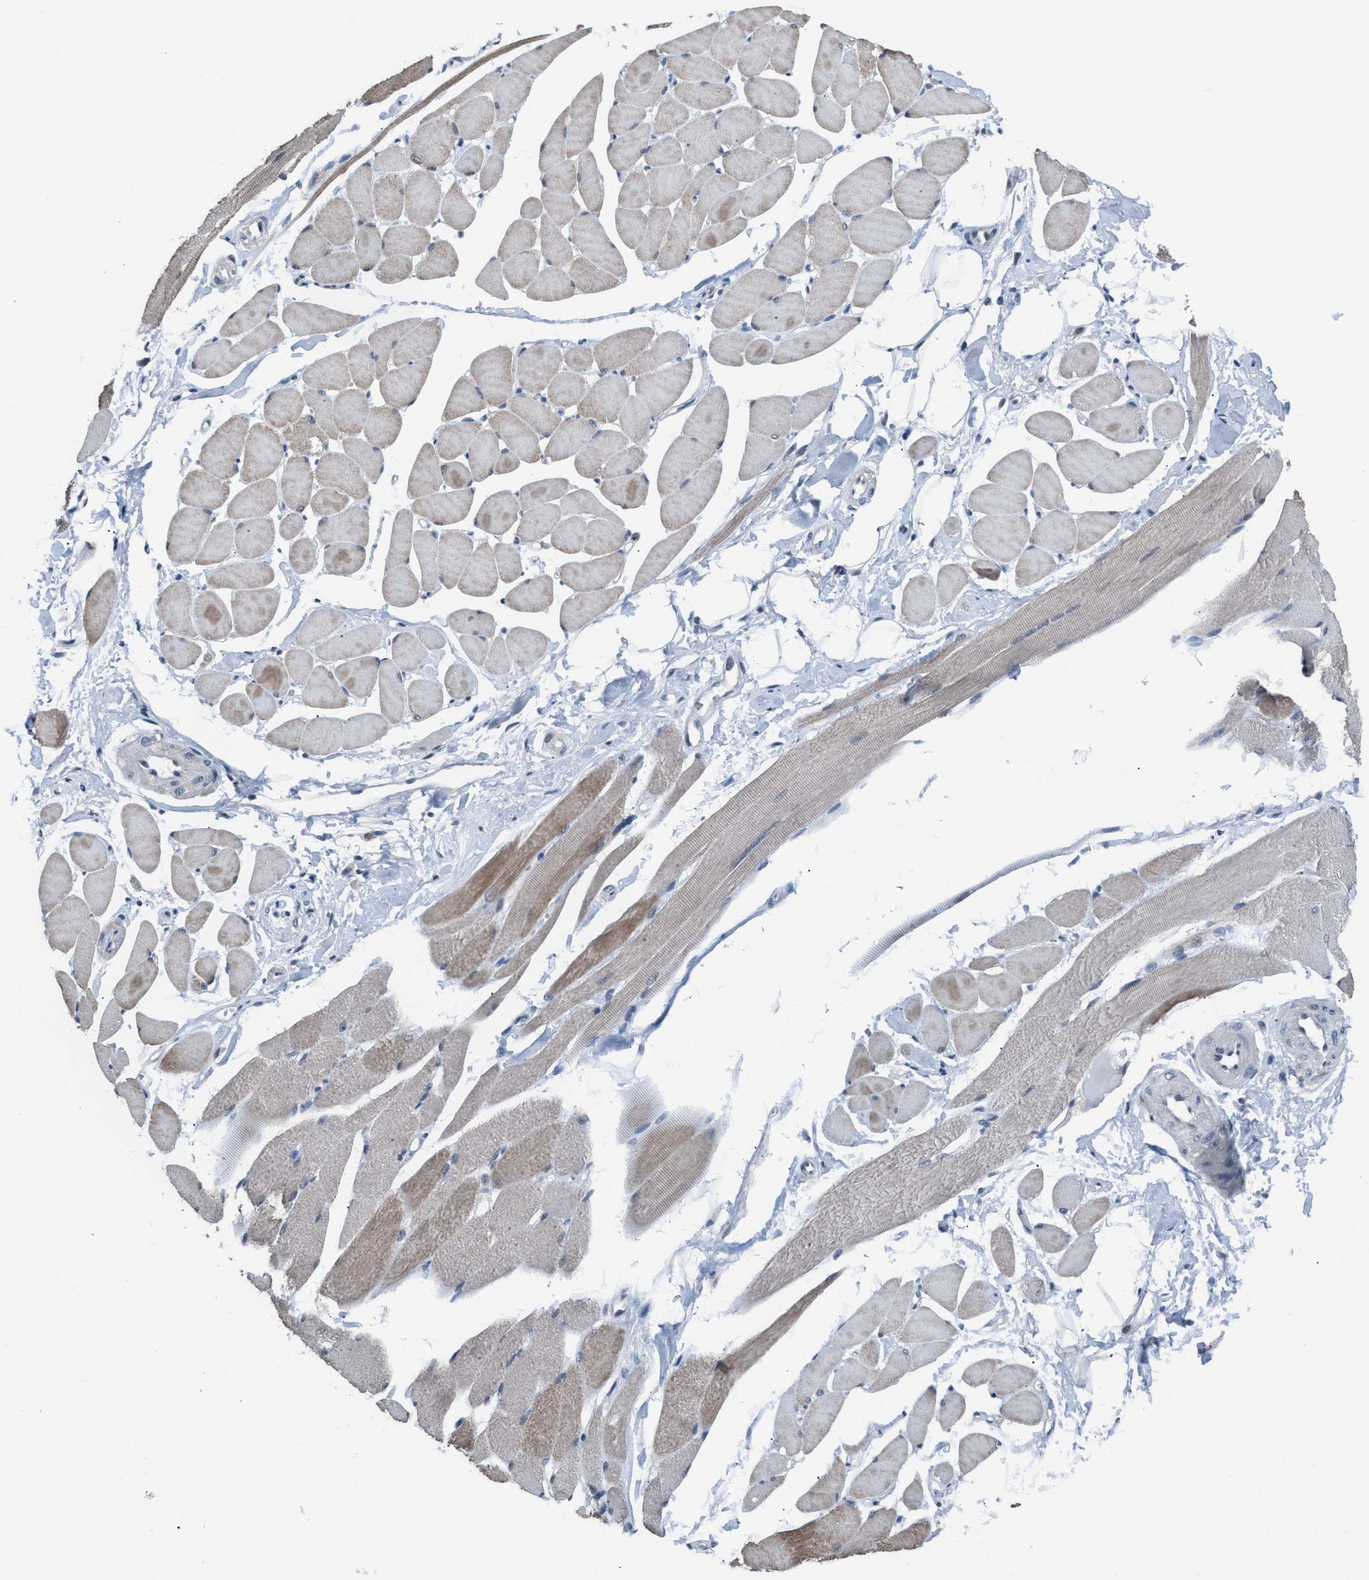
{"staining": {"intensity": "weak", "quantity": ">75%", "location": "cytoplasmic/membranous"}, "tissue": "skeletal muscle", "cell_type": "Myocytes", "image_type": "normal", "snomed": [{"axis": "morphology", "description": "Normal tissue, NOS"}, {"axis": "topography", "description": "Skeletal muscle"}, {"axis": "topography", "description": "Peripheral nerve tissue"}], "caption": "DAB immunohistochemical staining of normal human skeletal muscle shows weak cytoplasmic/membranous protein staining in about >75% of myocytes.", "gene": "ZNF276", "patient": {"sex": "female", "age": 84}}